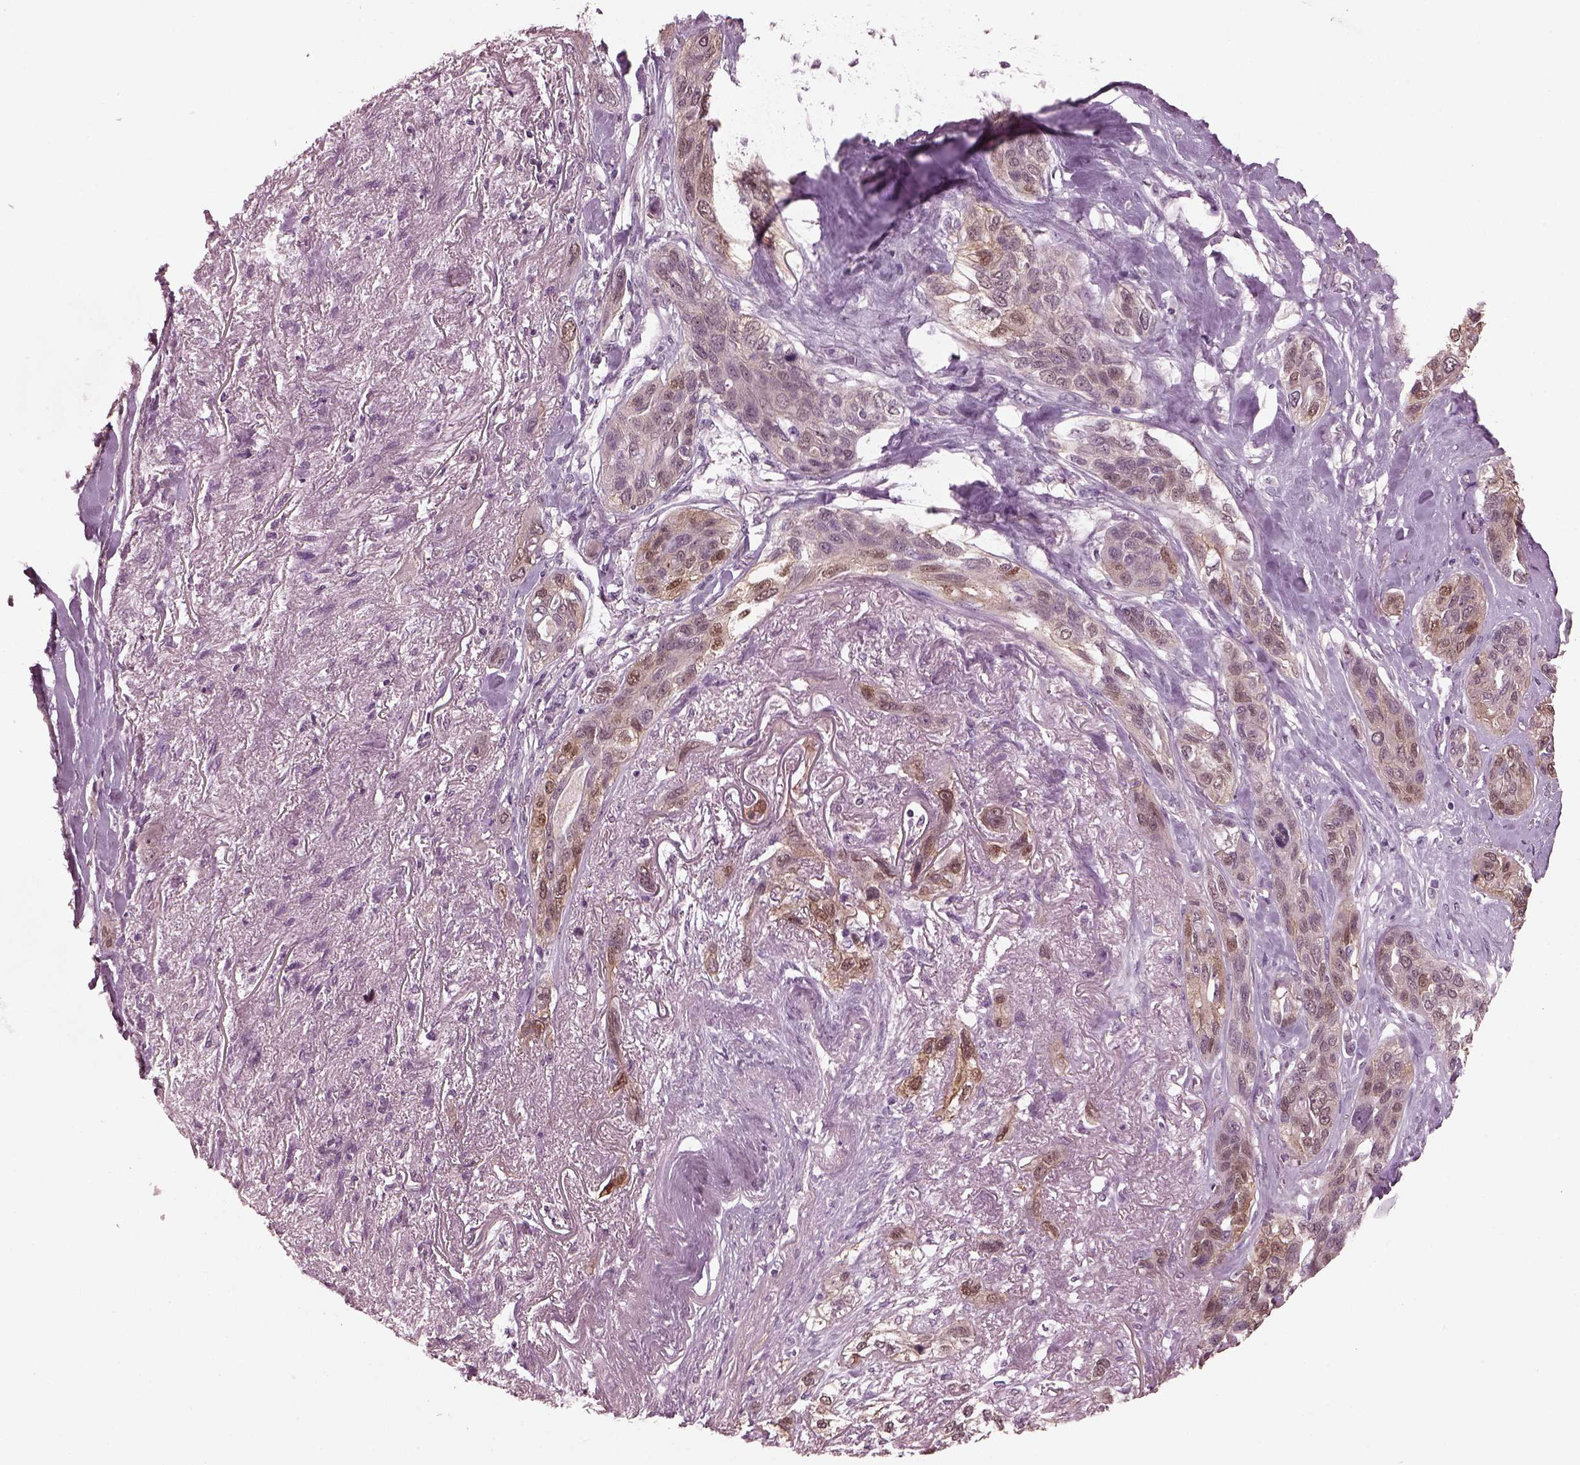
{"staining": {"intensity": "moderate", "quantity": "<25%", "location": "cytoplasmic/membranous,nuclear"}, "tissue": "lung cancer", "cell_type": "Tumor cells", "image_type": "cancer", "snomed": [{"axis": "morphology", "description": "Squamous cell carcinoma, NOS"}, {"axis": "topography", "description": "Lung"}], "caption": "Lung squamous cell carcinoma stained for a protein (brown) reveals moderate cytoplasmic/membranous and nuclear positive staining in about <25% of tumor cells.", "gene": "SRI", "patient": {"sex": "female", "age": 70}}